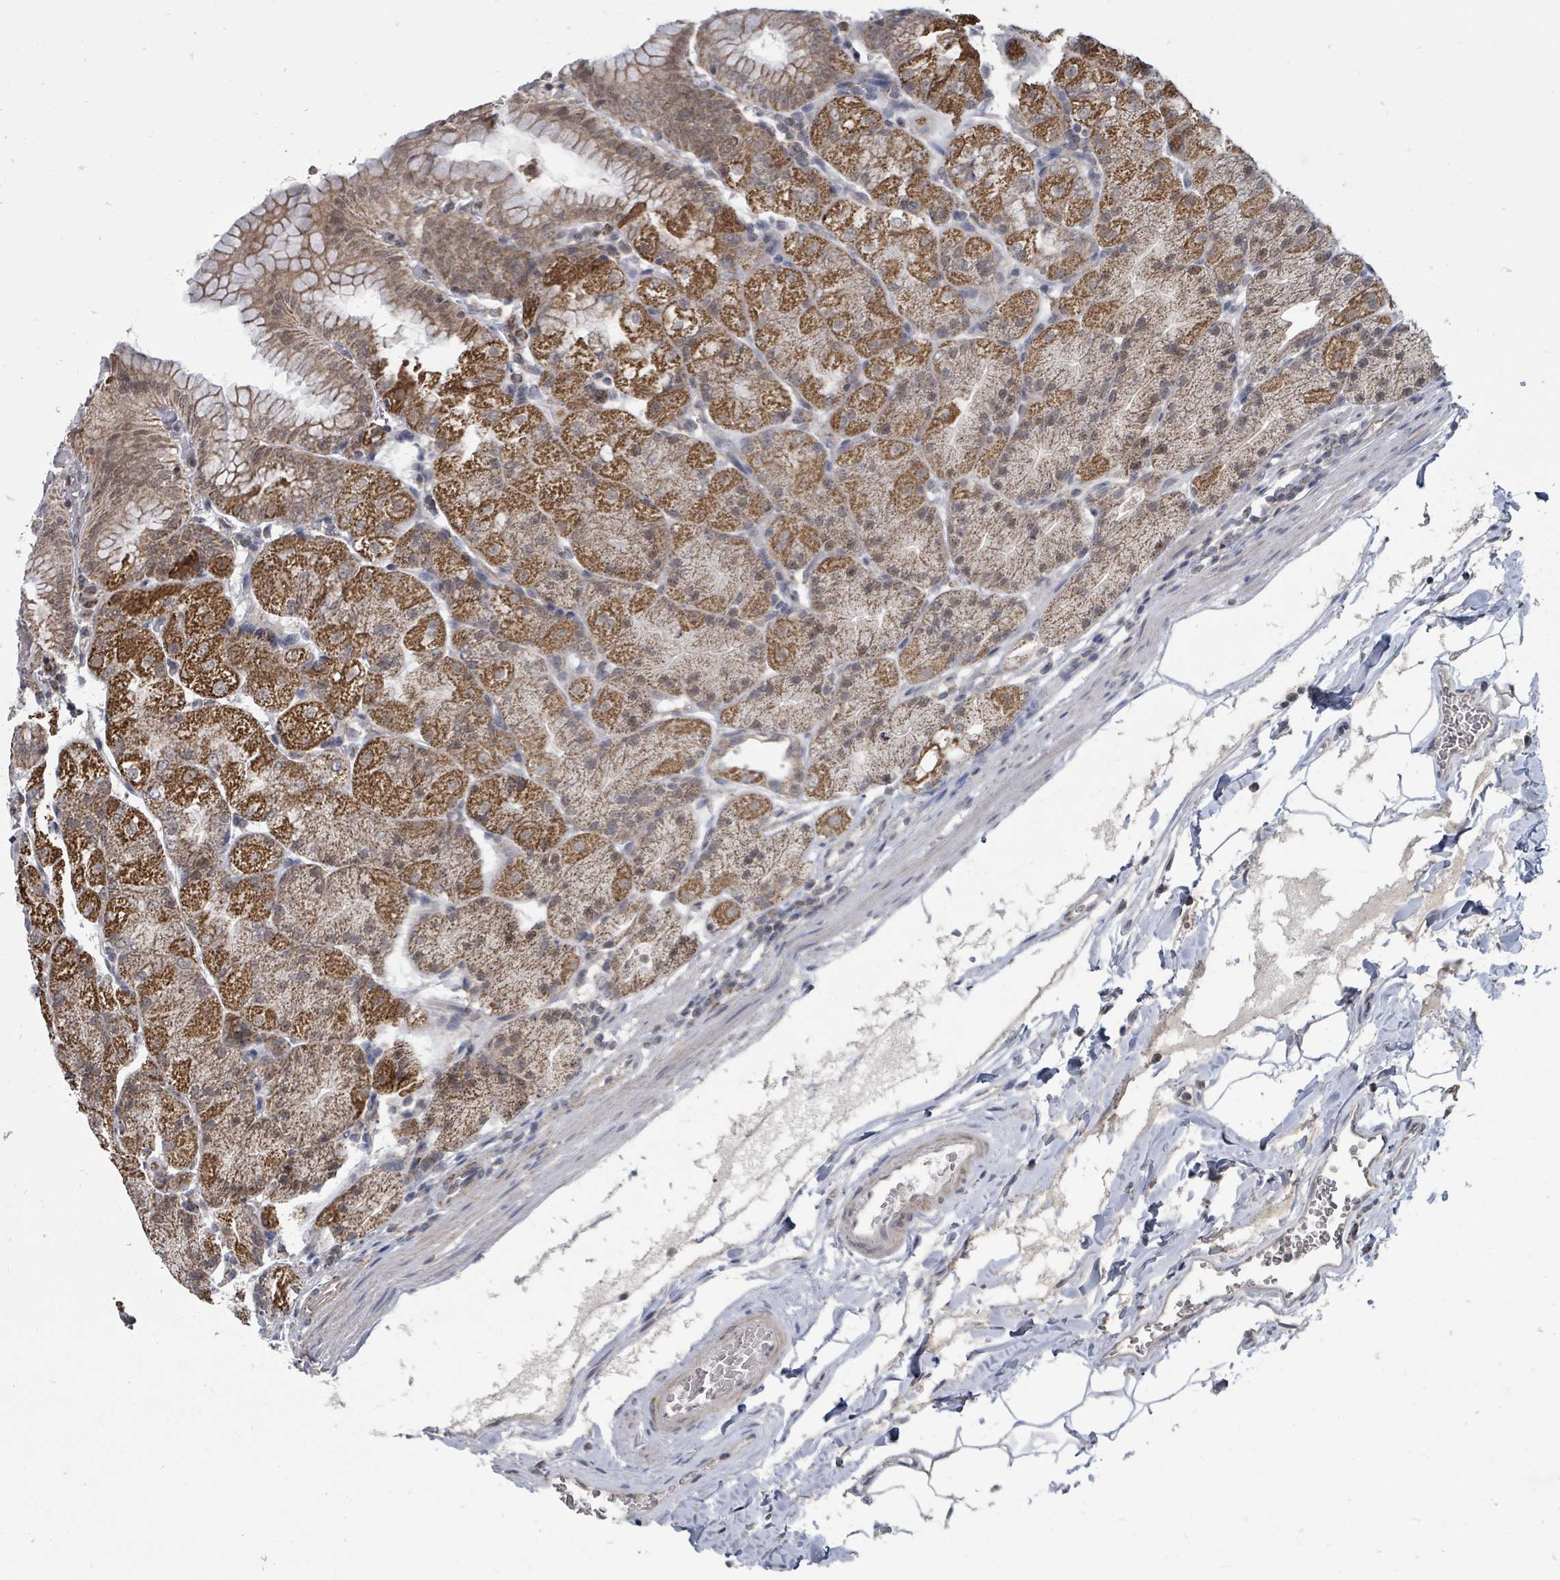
{"staining": {"intensity": "strong", "quantity": "25%-75%", "location": "cytoplasmic/membranous"}, "tissue": "stomach", "cell_type": "Glandular cells", "image_type": "normal", "snomed": [{"axis": "morphology", "description": "Normal tissue, NOS"}, {"axis": "topography", "description": "Stomach, upper"}, {"axis": "topography", "description": "Stomach, lower"}], "caption": "Immunohistochemistry (IHC) (DAB) staining of unremarkable stomach shows strong cytoplasmic/membranous protein positivity in about 25%-75% of glandular cells.", "gene": "MAGOHB", "patient": {"sex": "male", "age": 62}}